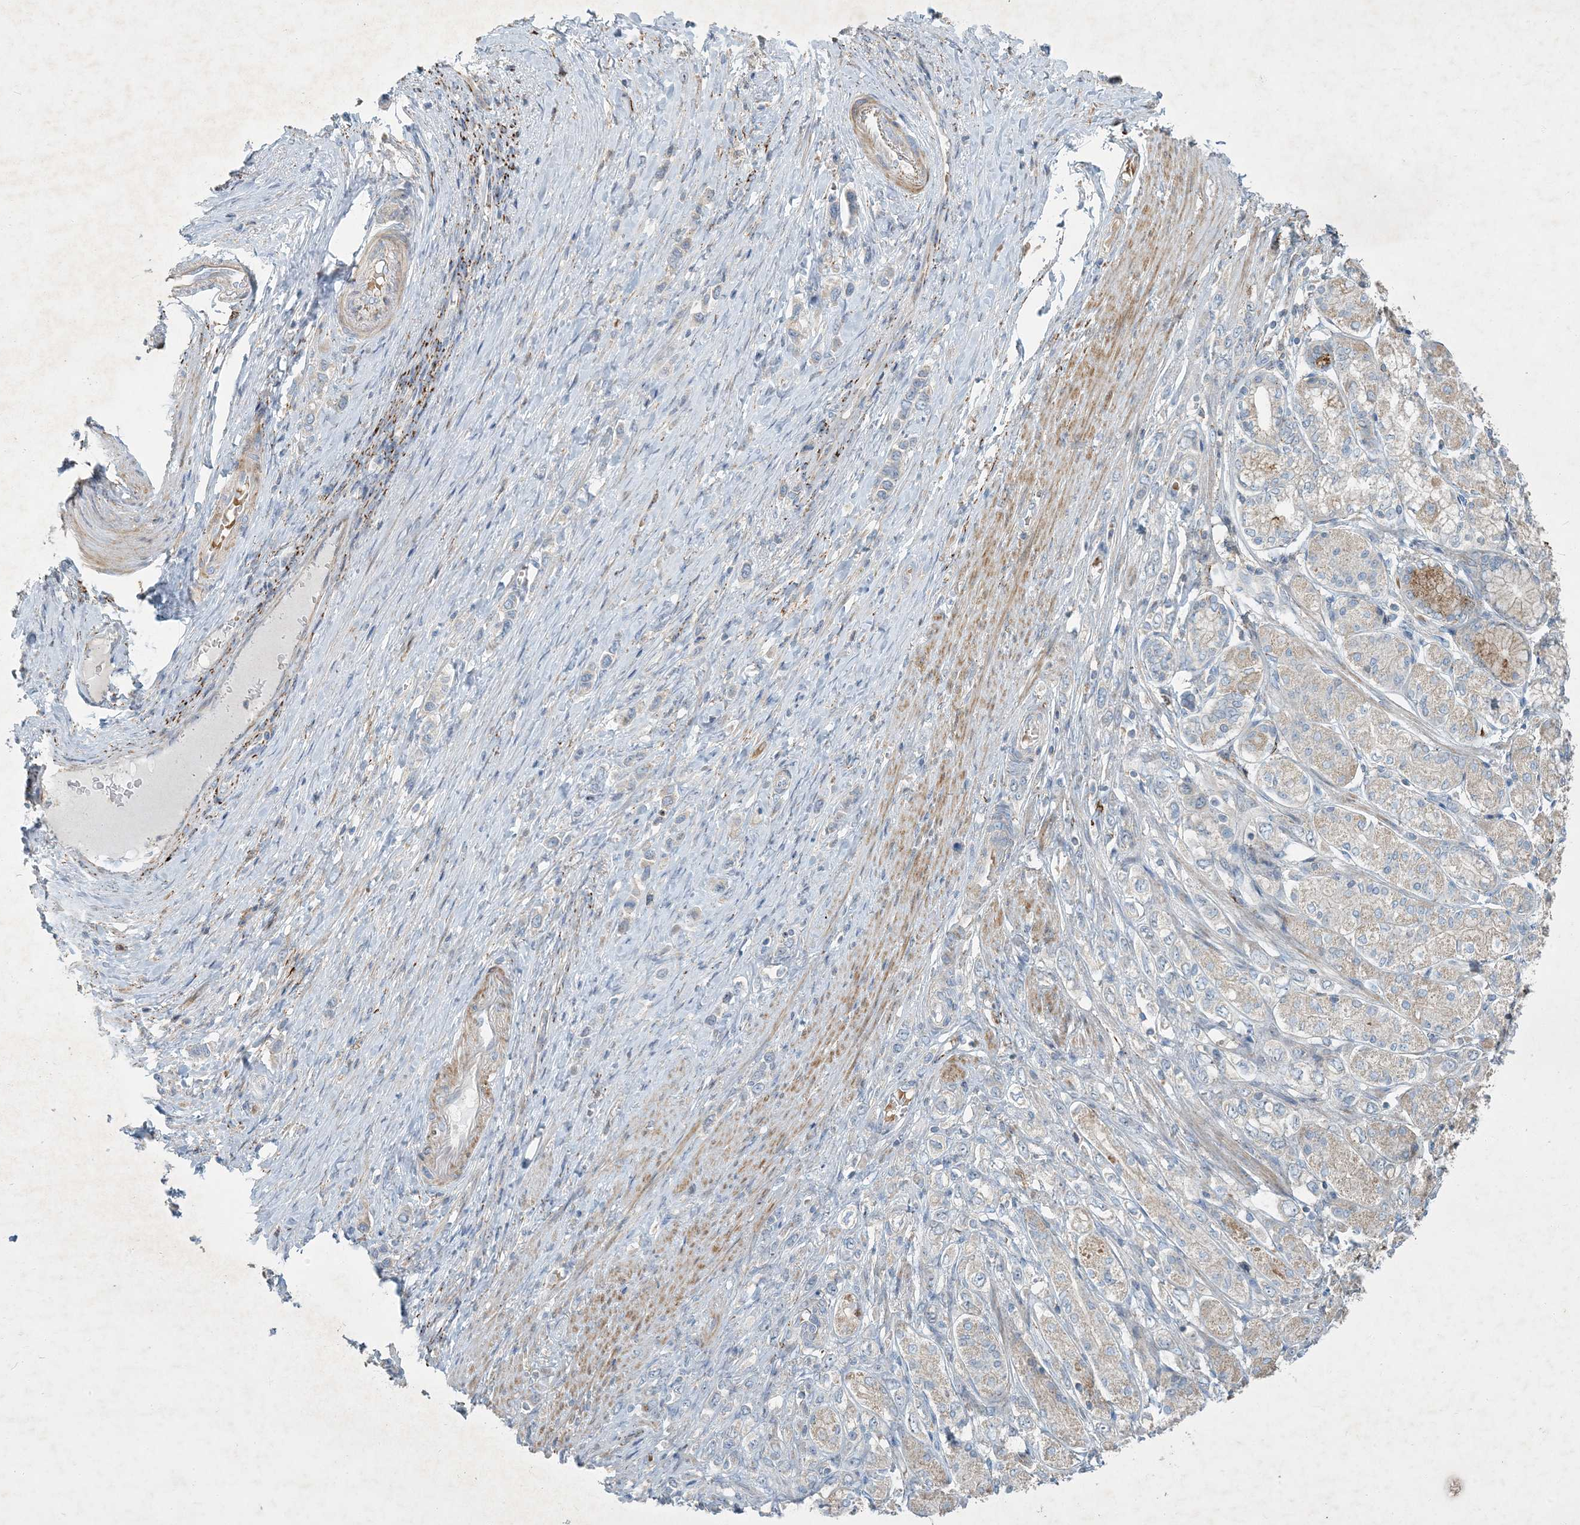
{"staining": {"intensity": "negative", "quantity": "none", "location": "none"}, "tissue": "stomach cancer", "cell_type": "Tumor cells", "image_type": "cancer", "snomed": [{"axis": "morphology", "description": "Adenocarcinoma, NOS"}, {"axis": "topography", "description": "Stomach"}], "caption": "High magnification brightfield microscopy of stomach adenocarcinoma stained with DAB (brown) and counterstained with hematoxylin (blue): tumor cells show no significant positivity. (Stains: DAB immunohistochemistry (IHC) with hematoxylin counter stain, Microscopy: brightfield microscopy at high magnification).", "gene": "LTN1", "patient": {"sex": "female", "age": 65}}